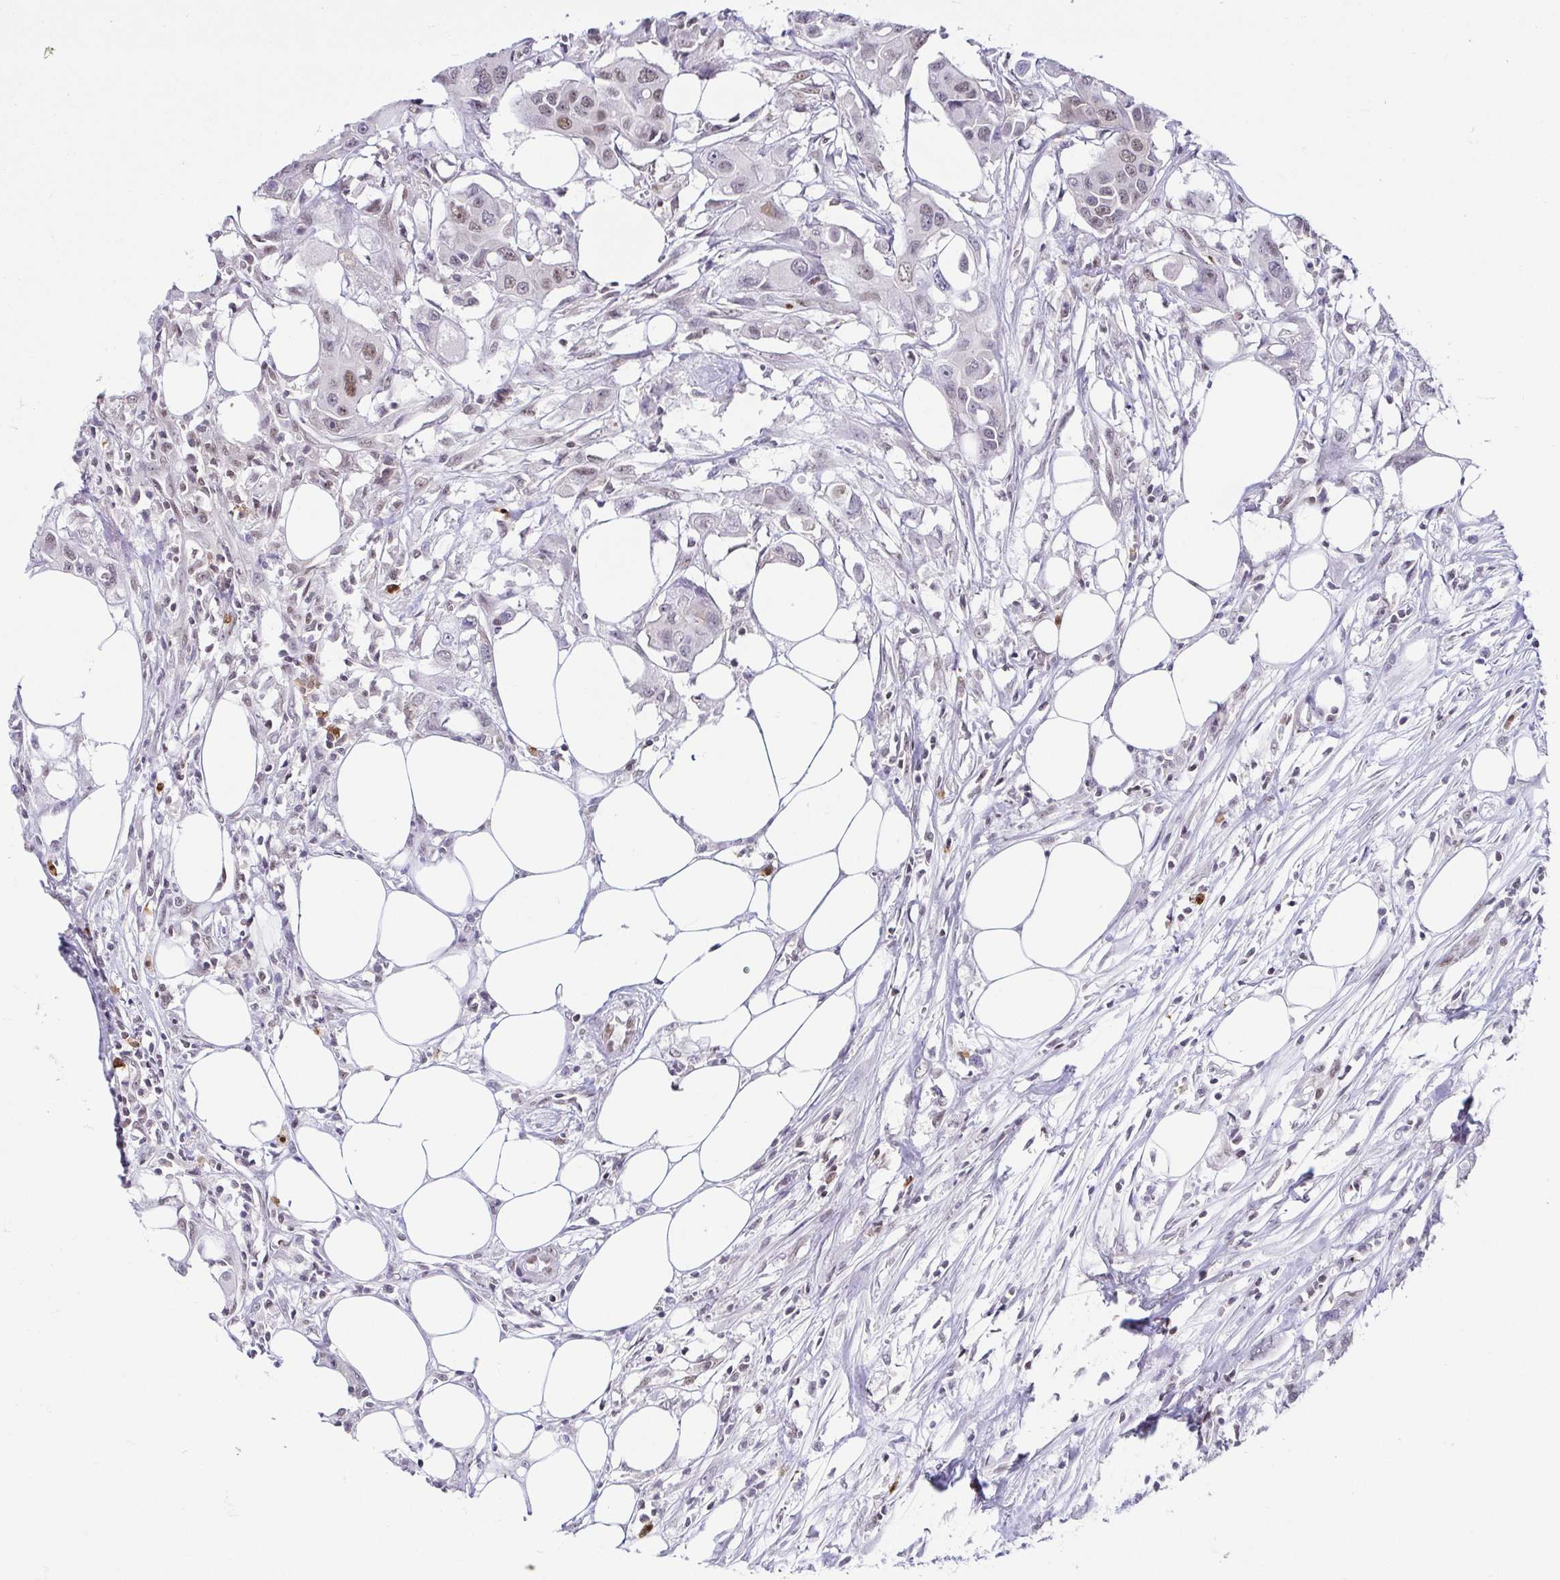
{"staining": {"intensity": "weak", "quantity": "25%-75%", "location": "nuclear"}, "tissue": "colorectal cancer", "cell_type": "Tumor cells", "image_type": "cancer", "snomed": [{"axis": "morphology", "description": "Adenocarcinoma, NOS"}, {"axis": "topography", "description": "Colon"}], "caption": "Approximately 25%-75% of tumor cells in human colorectal adenocarcinoma reveal weak nuclear protein expression as visualized by brown immunohistochemical staining.", "gene": "EWSR1", "patient": {"sex": "male", "age": 77}}